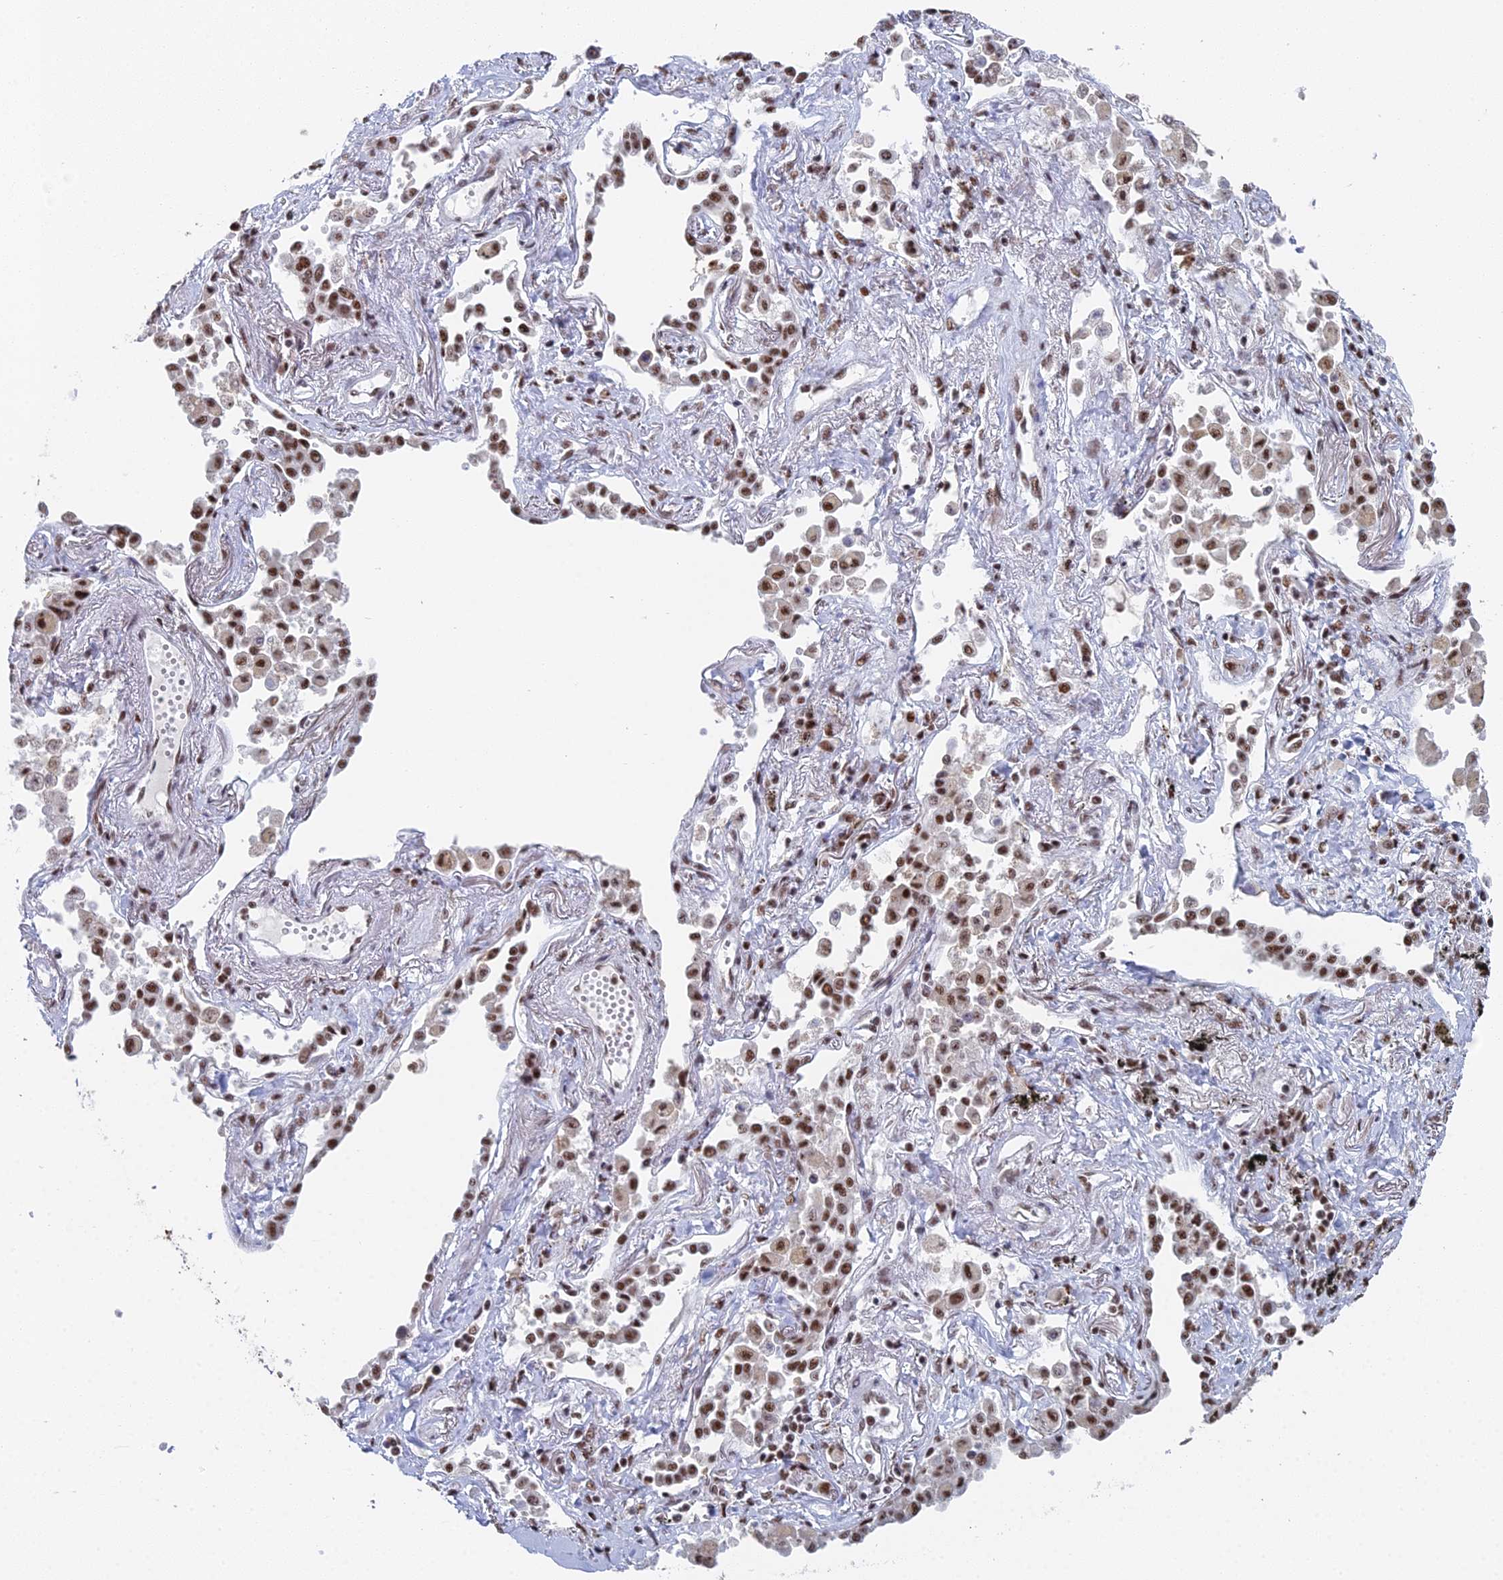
{"staining": {"intensity": "moderate", "quantity": ">75%", "location": "nuclear"}, "tissue": "lung cancer", "cell_type": "Tumor cells", "image_type": "cancer", "snomed": [{"axis": "morphology", "description": "Adenocarcinoma, NOS"}, {"axis": "topography", "description": "Lung"}], "caption": "DAB immunohistochemical staining of human lung cancer displays moderate nuclear protein expression in about >75% of tumor cells. (brown staining indicates protein expression, while blue staining denotes nuclei).", "gene": "SF3B3", "patient": {"sex": "male", "age": 67}}